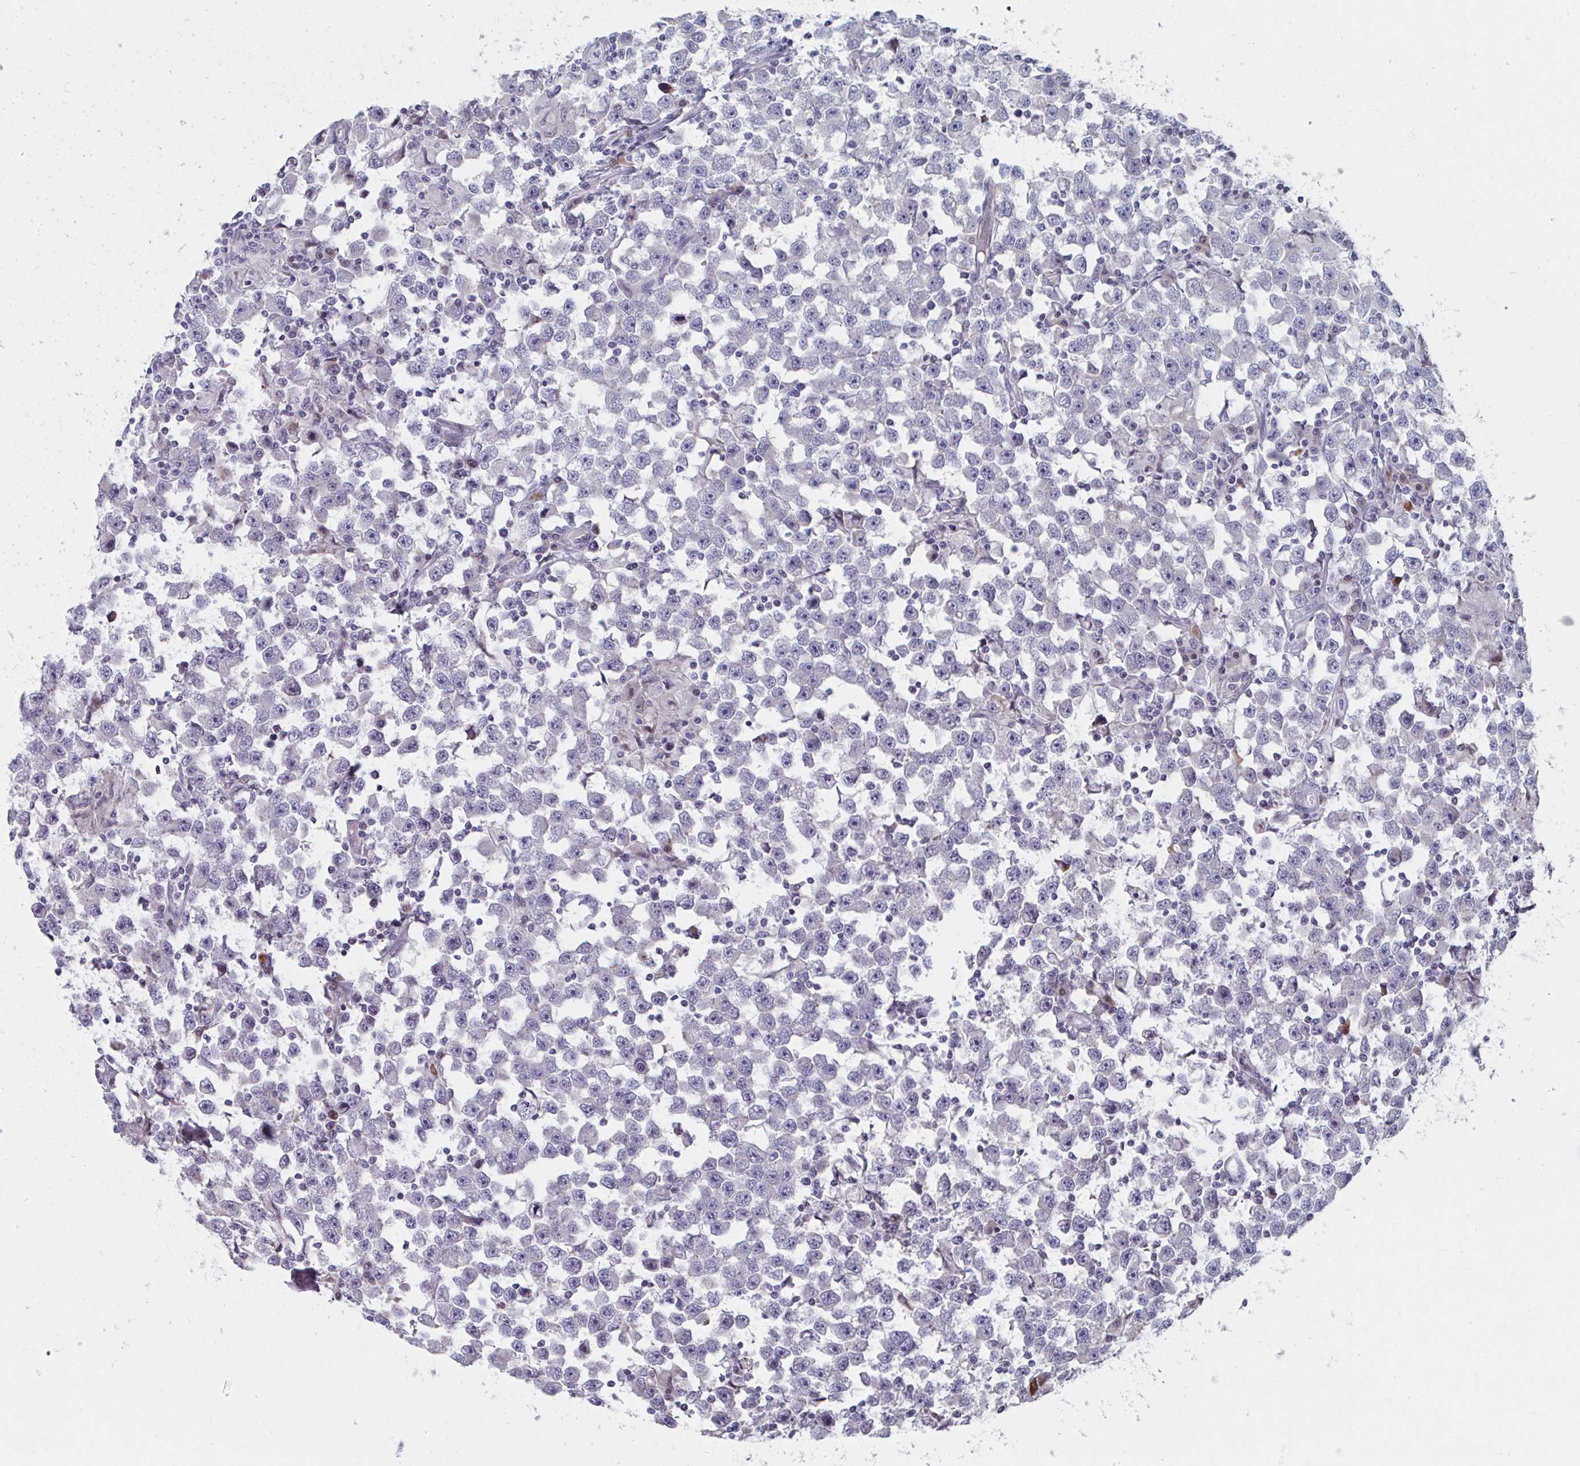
{"staining": {"intensity": "negative", "quantity": "none", "location": "none"}, "tissue": "testis cancer", "cell_type": "Tumor cells", "image_type": "cancer", "snomed": [{"axis": "morphology", "description": "Seminoma, NOS"}, {"axis": "topography", "description": "Testis"}], "caption": "The immunohistochemistry (IHC) image has no significant staining in tumor cells of seminoma (testis) tissue.", "gene": "DUXA", "patient": {"sex": "male", "age": 33}}